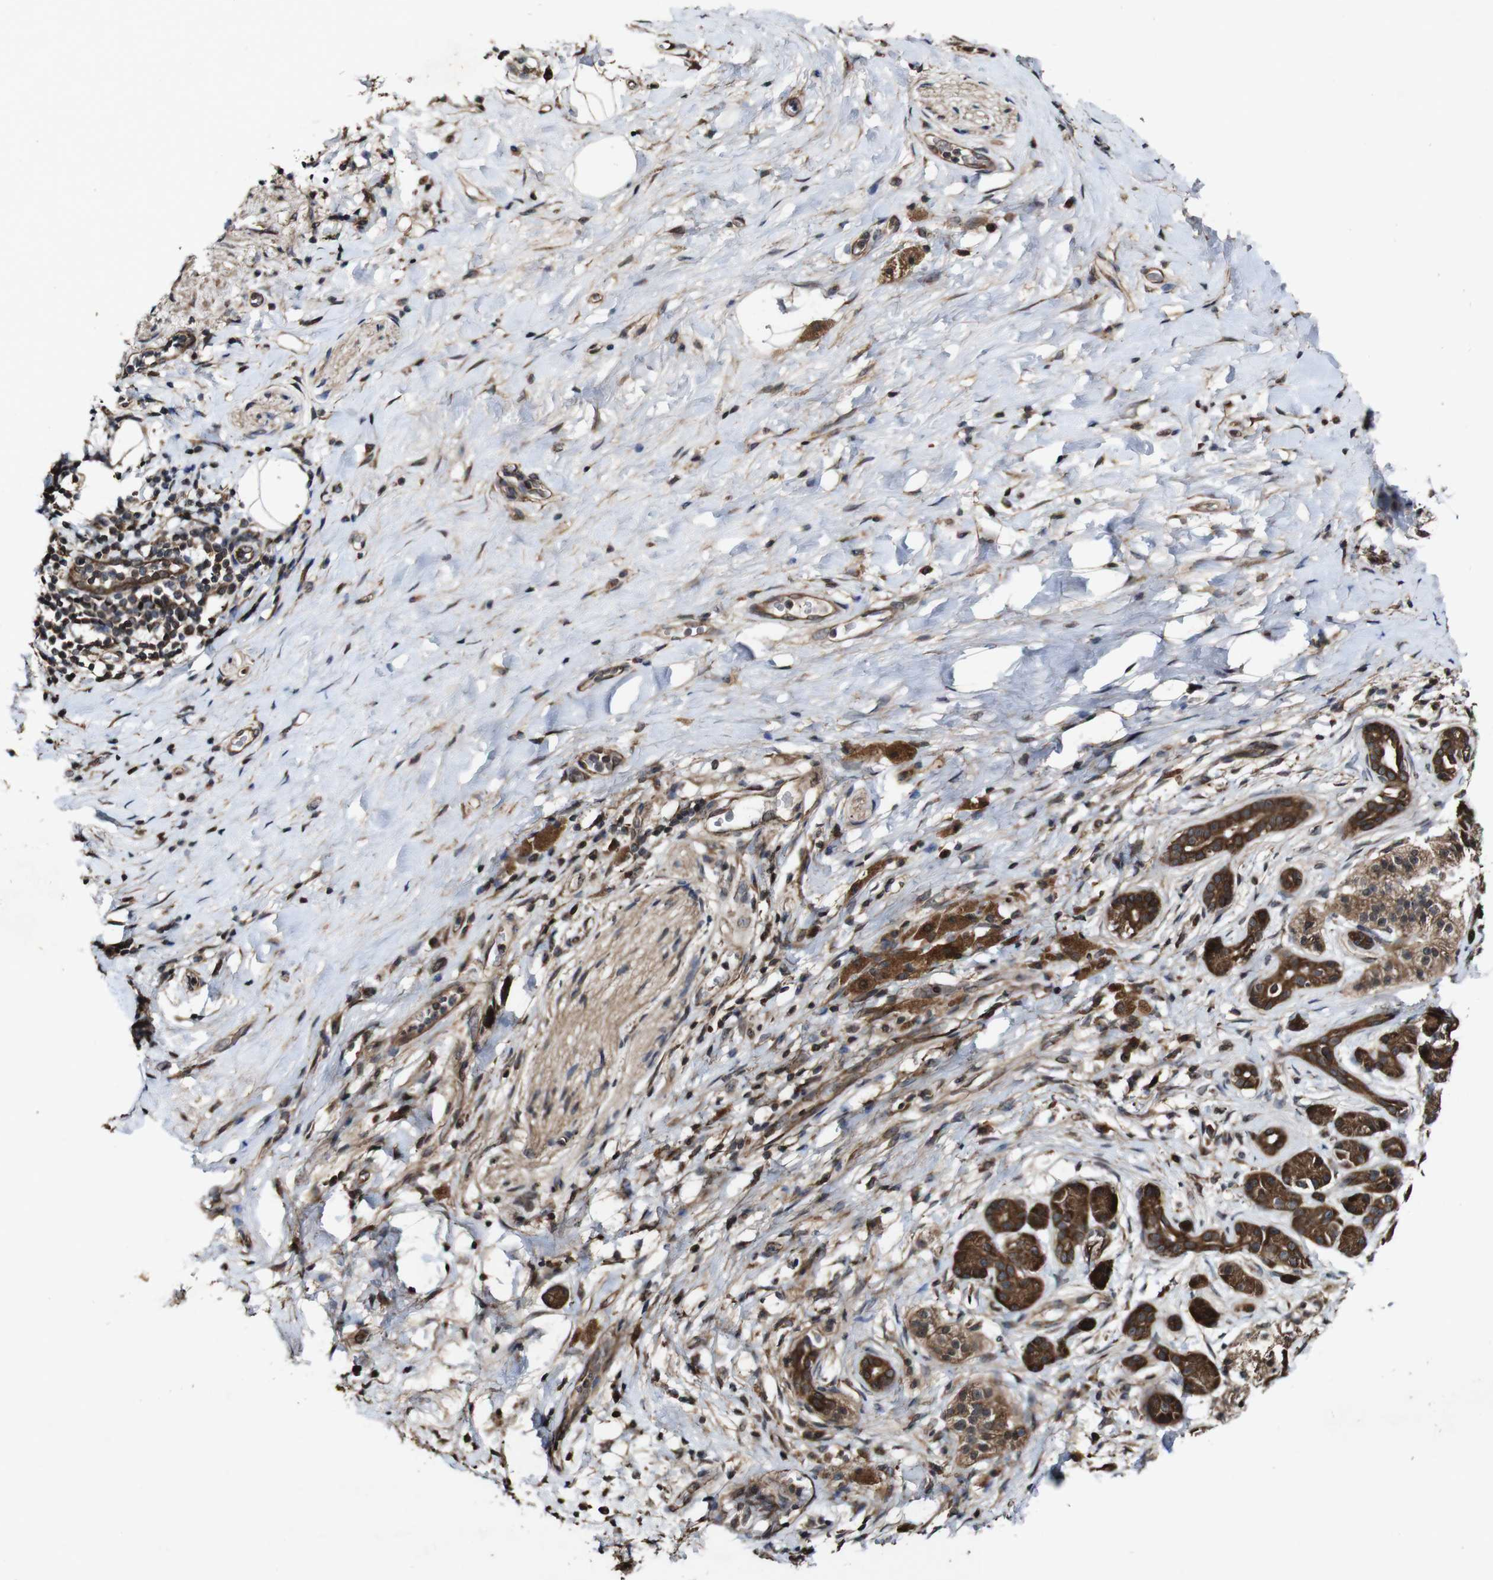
{"staining": {"intensity": "strong", "quantity": ">75%", "location": "cytoplasmic/membranous"}, "tissue": "pancreatic cancer", "cell_type": "Tumor cells", "image_type": "cancer", "snomed": [{"axis": "morphology", "description": "Adenocarcinoma, NOS"}, {"axis": "topography", "description": "Pancreas"}], "caption": "Brown immunohistochemical staining in pancreatic cancer reveals strong cytoplasmic/membranous staining in about >75% of tumor cells. (DAB (3,3'-diaminobenzidine) = brown stain, brightfield microscopy at high magnification).", "gene": "BTN3A3", "patient": {"sex": "male", "age": 55}}